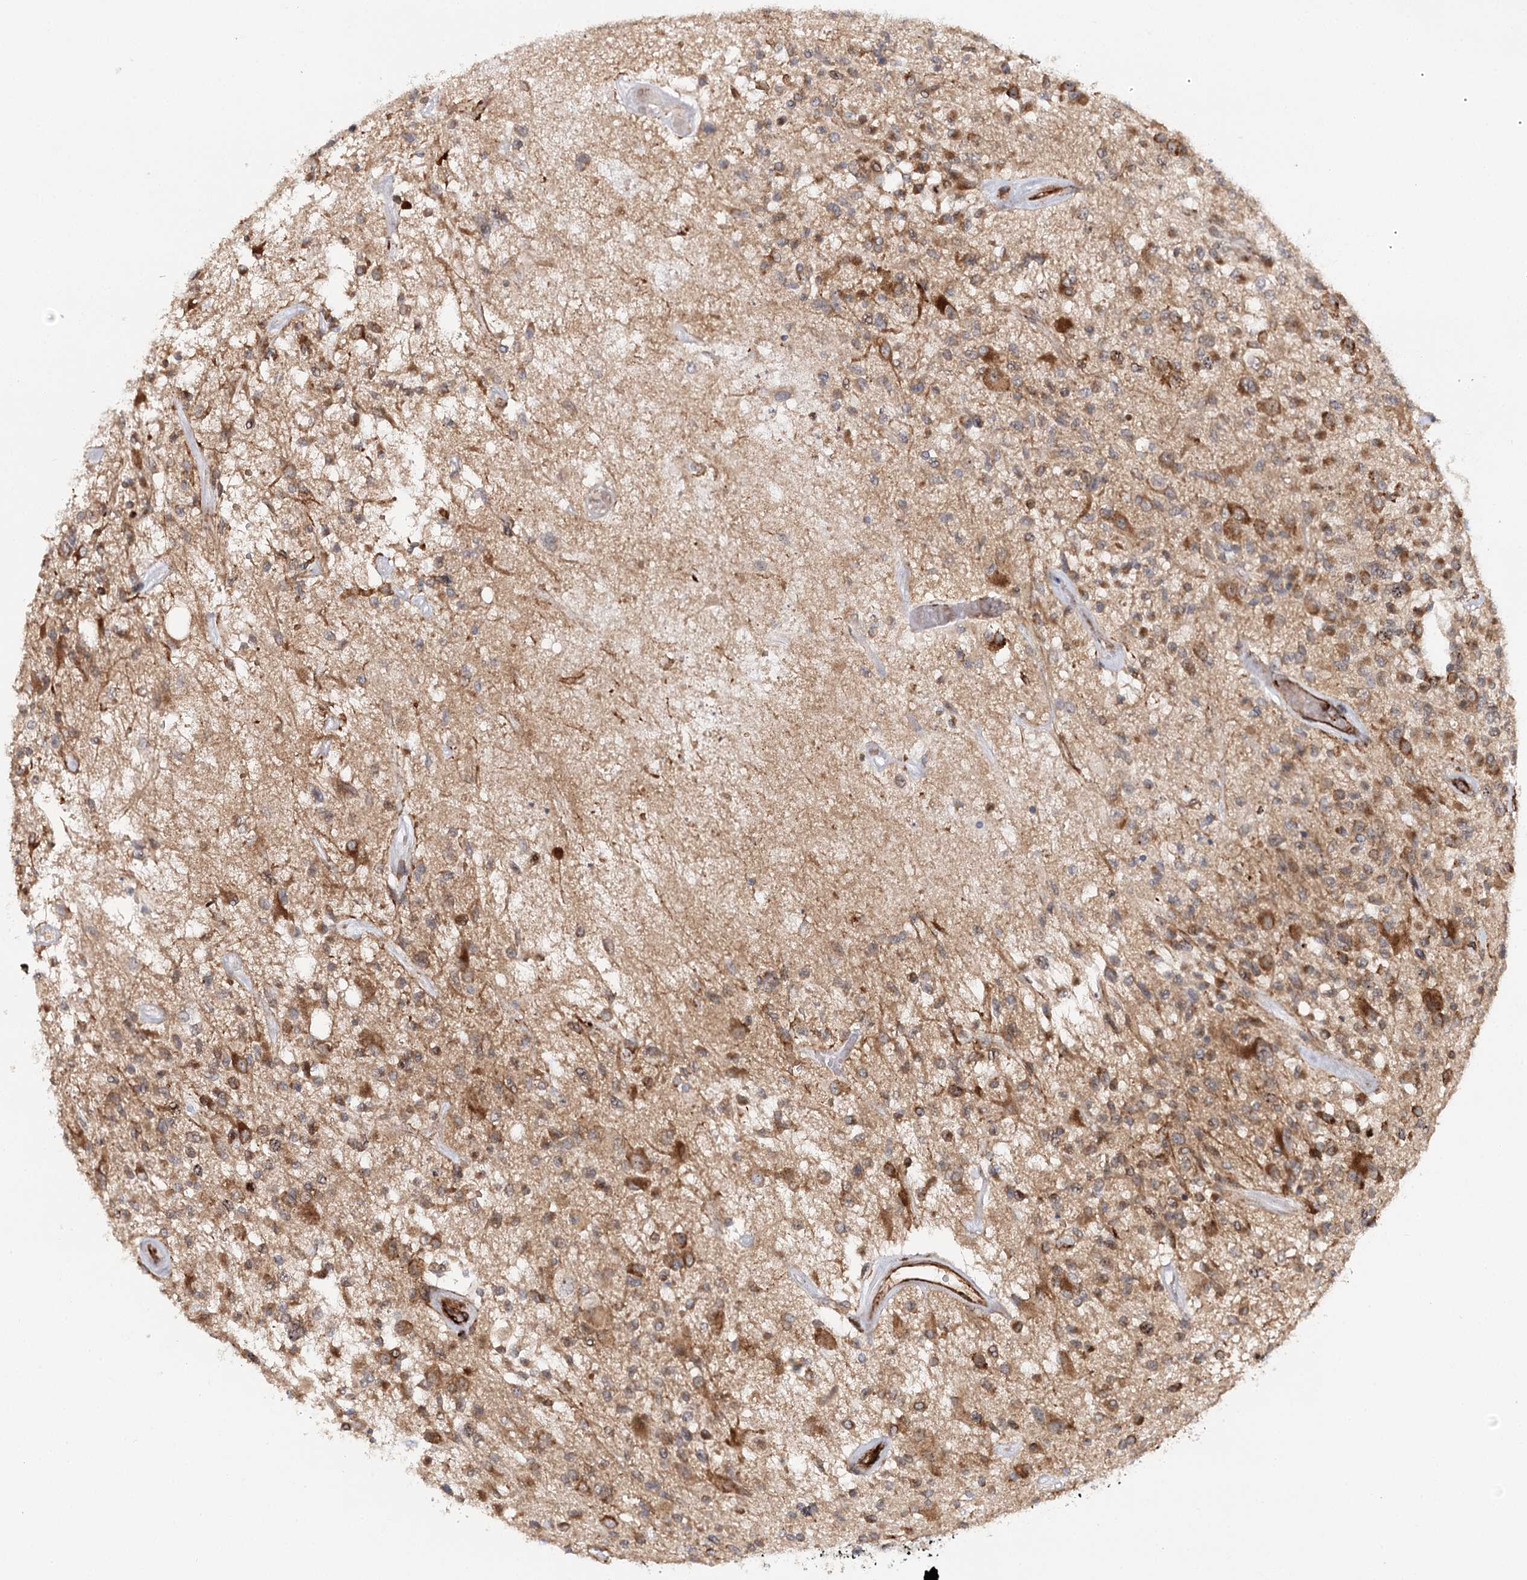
{"staining": {"intensity": "moderate", "quantity": "25%-75%", "location": "cytoplasmic/membranous"}, "tissue": "glioma", "cell_type": "Tumor cells", "image_type": "cancer", "snomed": [{"axis": "morphology", "description": "Glioma, malignant, High grade"}, {"axis": "morphology", "description": "Glioblastoma, NOS"}, {"axis": "topography", "description": "Brain"}], "caption": "An IHC photomicrograph of neoplastic tissue is shown. Protein staining in brown highlights moderate cytoplasmic/membranous positivity in glioblastoma within tumor cells.", "gene": "MKNK1", "patient": {"sex": "male", "age": 60}}